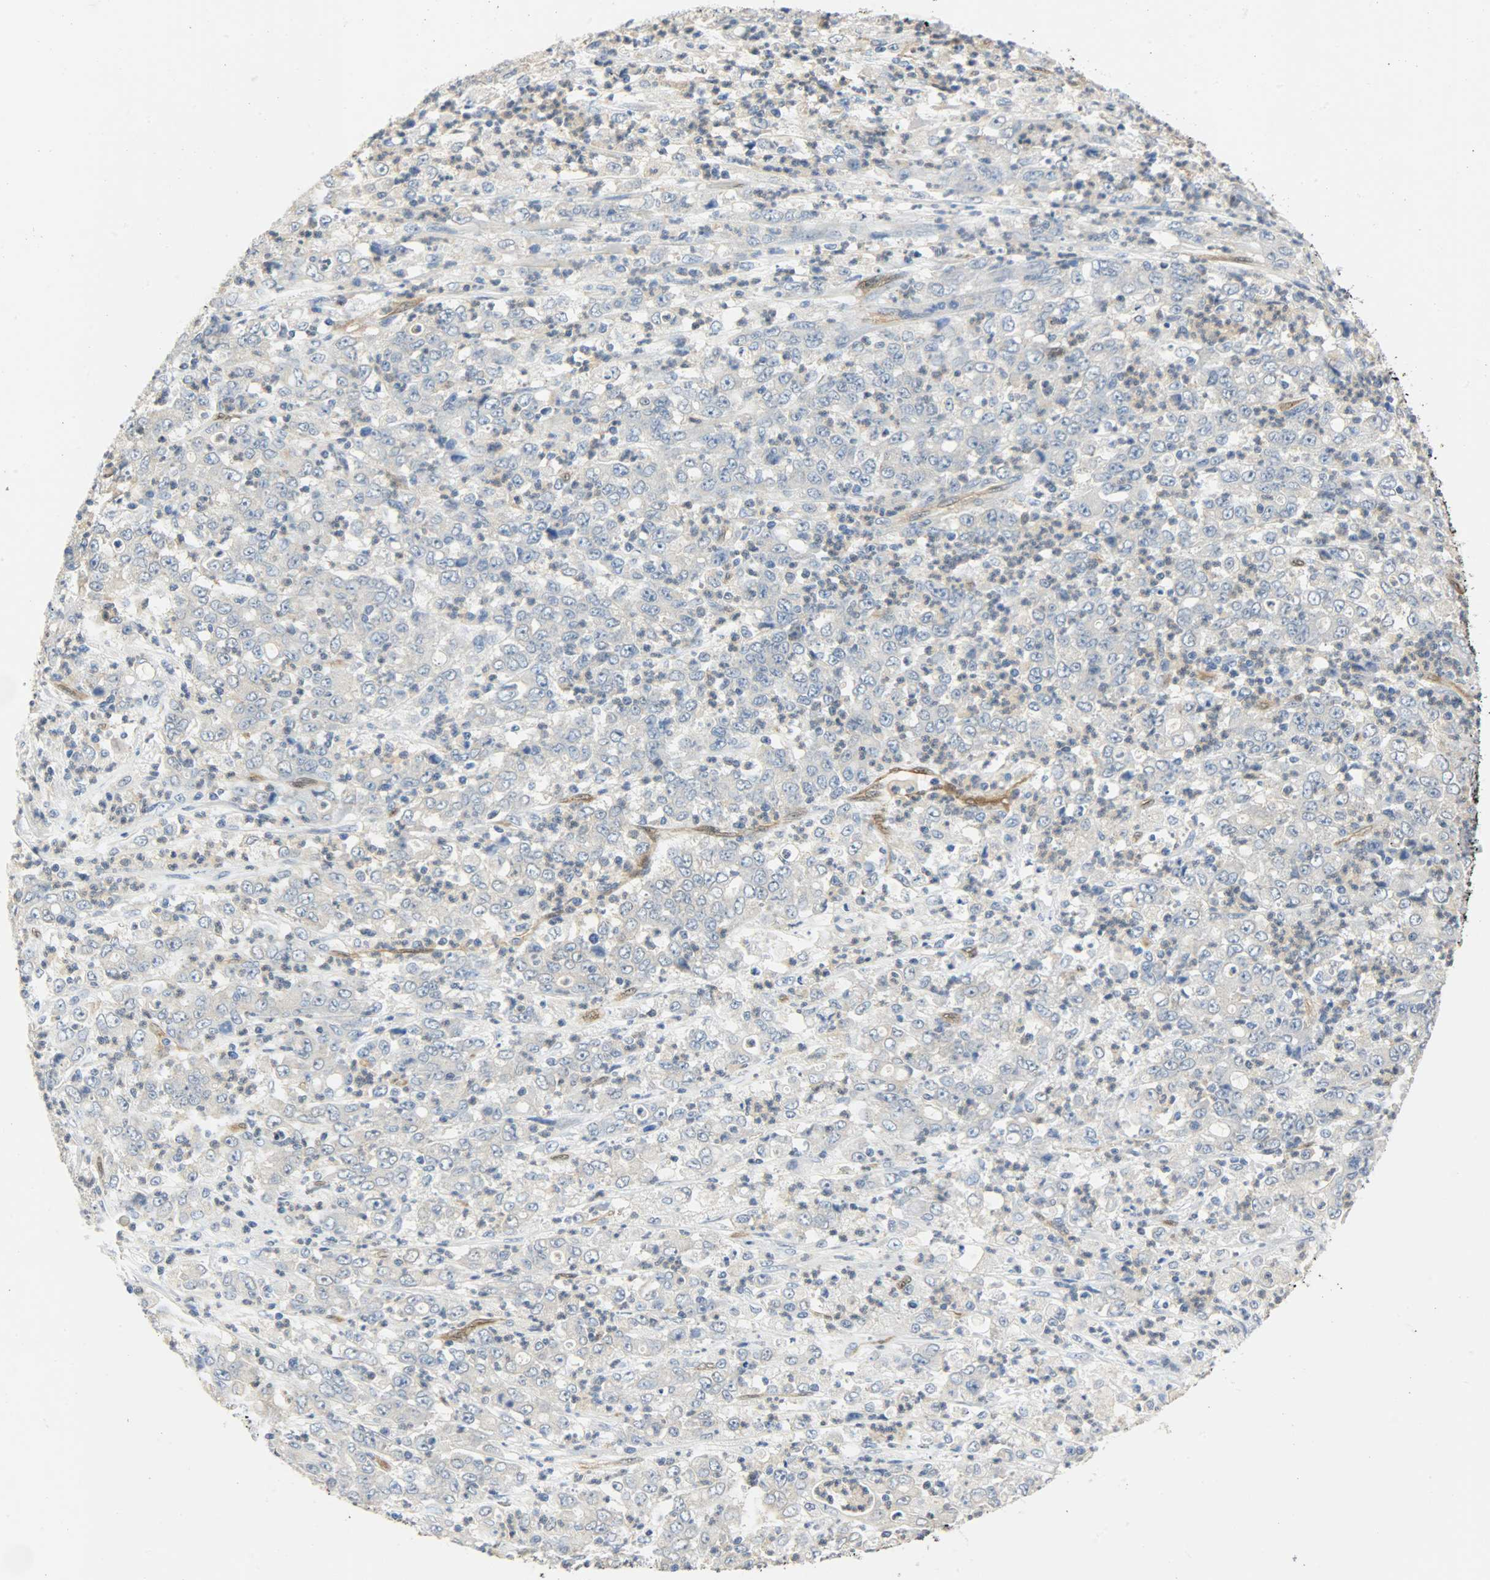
{"staining": {"intensity": "negative", "quantity": "none", "location": "none"}, "tissue": "stomach cancer", "cell_type": "Tumor cells", "image_type": "cancer", "snomed": [{"axis": "morphology", "description": "Adenocarcinoma, NOS"}, {"axis": "topography", "description": "Stomach, lower"}], "caption": "An immunohistochemistry histopathology image of stomach adenocarcinoma is shown. There is no staining in tumor cells of stomach adenocarcinoma.", "gene": "FKBP1A", "patient": {"sex": "female", "age": 71}}